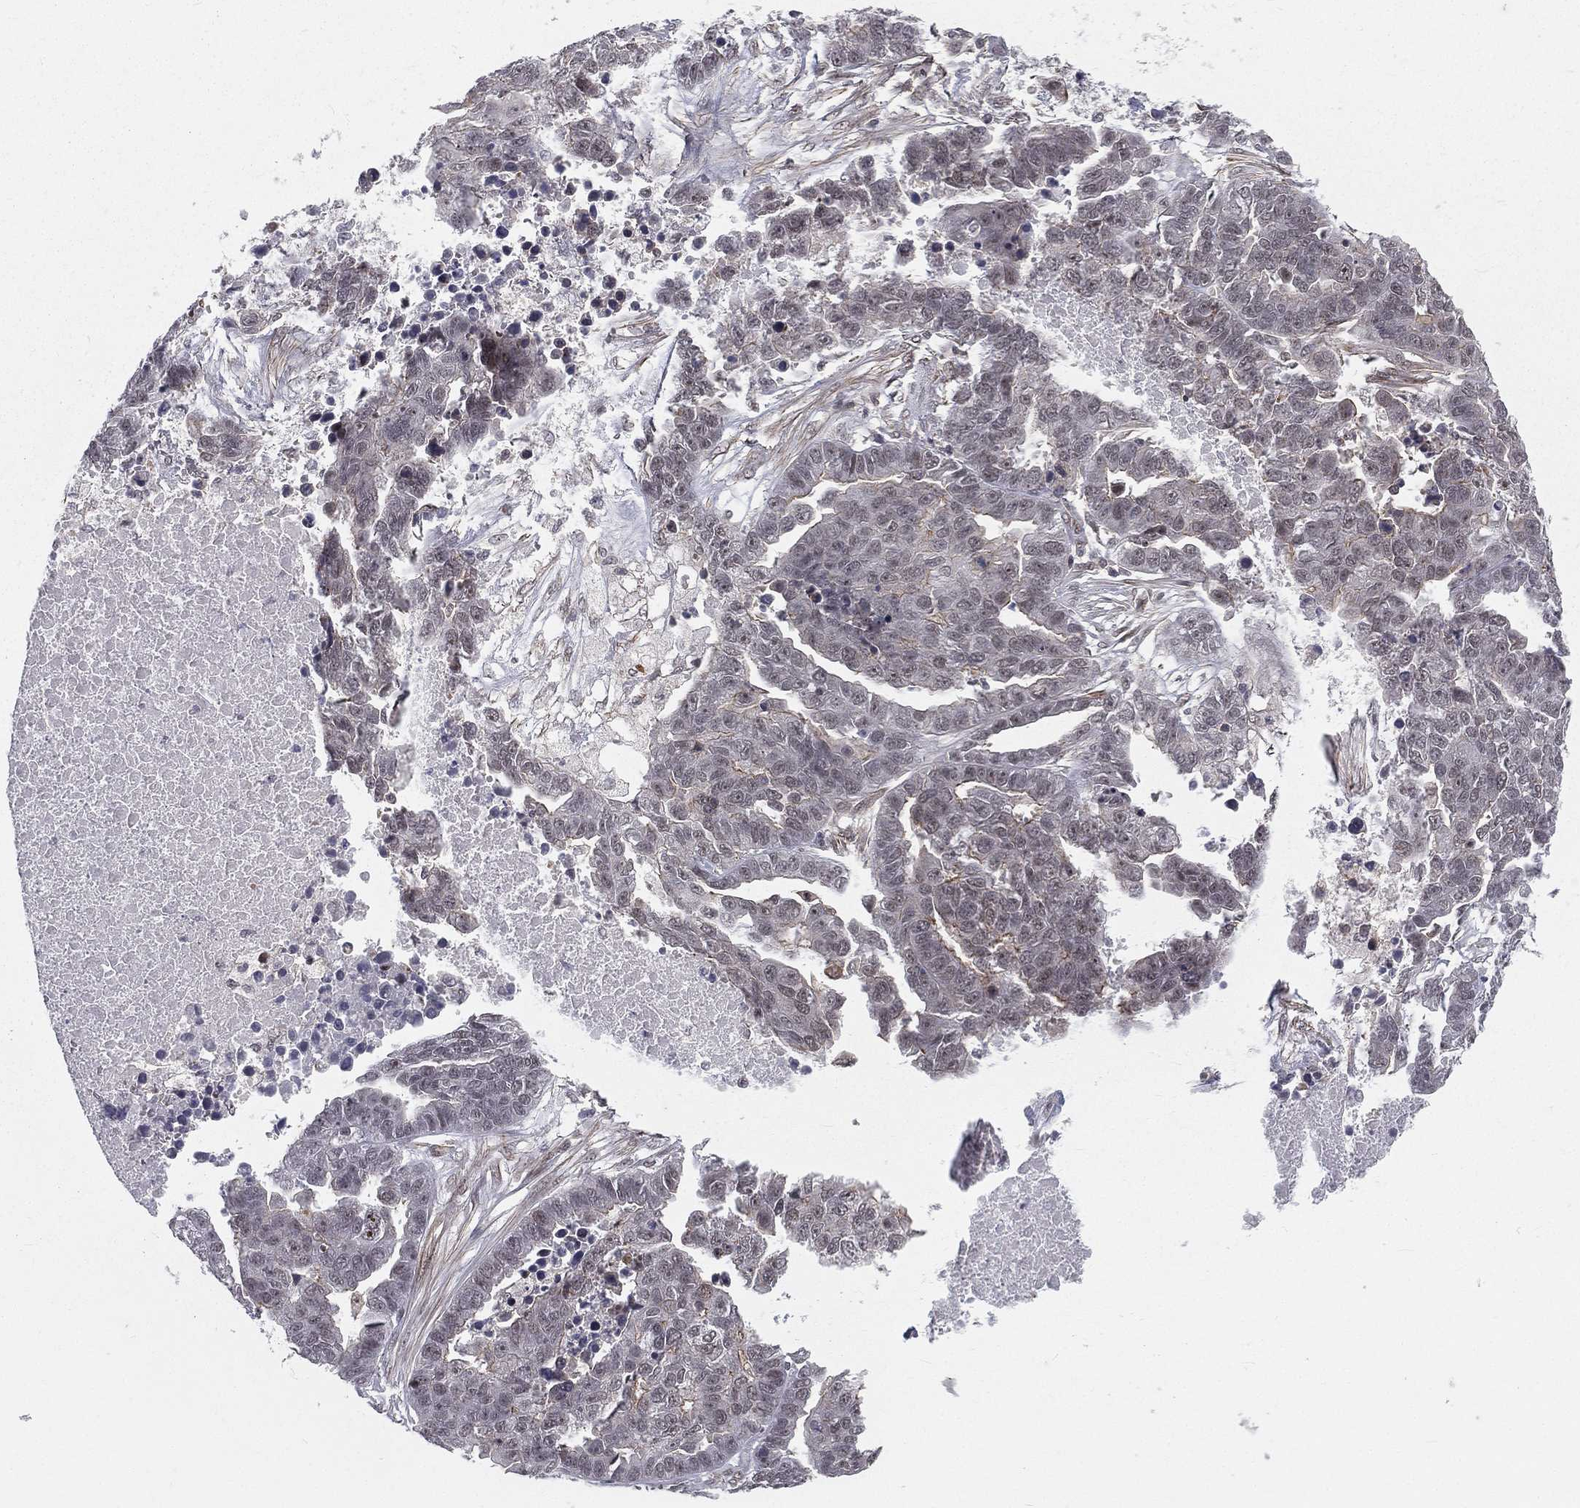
{"staining": {"intensity": "negative", "quantity": "none", "location": "none"}, "tissue": "ovarian cancer", "cell_type": "Tumor cells", "image_type": "cancer", "snomed": [{"axis": "morphology", "description": "Cystadenocarcinoma, serous, NOS"}, {"axis": "topography", "description": "Ovary"}], "caption": "Immunohistochemistry (IHC) of serous cystadenocarcinoma (ovarian) shows no staining in tumor cells.", "gene": "MORC2", "patient": {"sex": "female", "age": 87}}